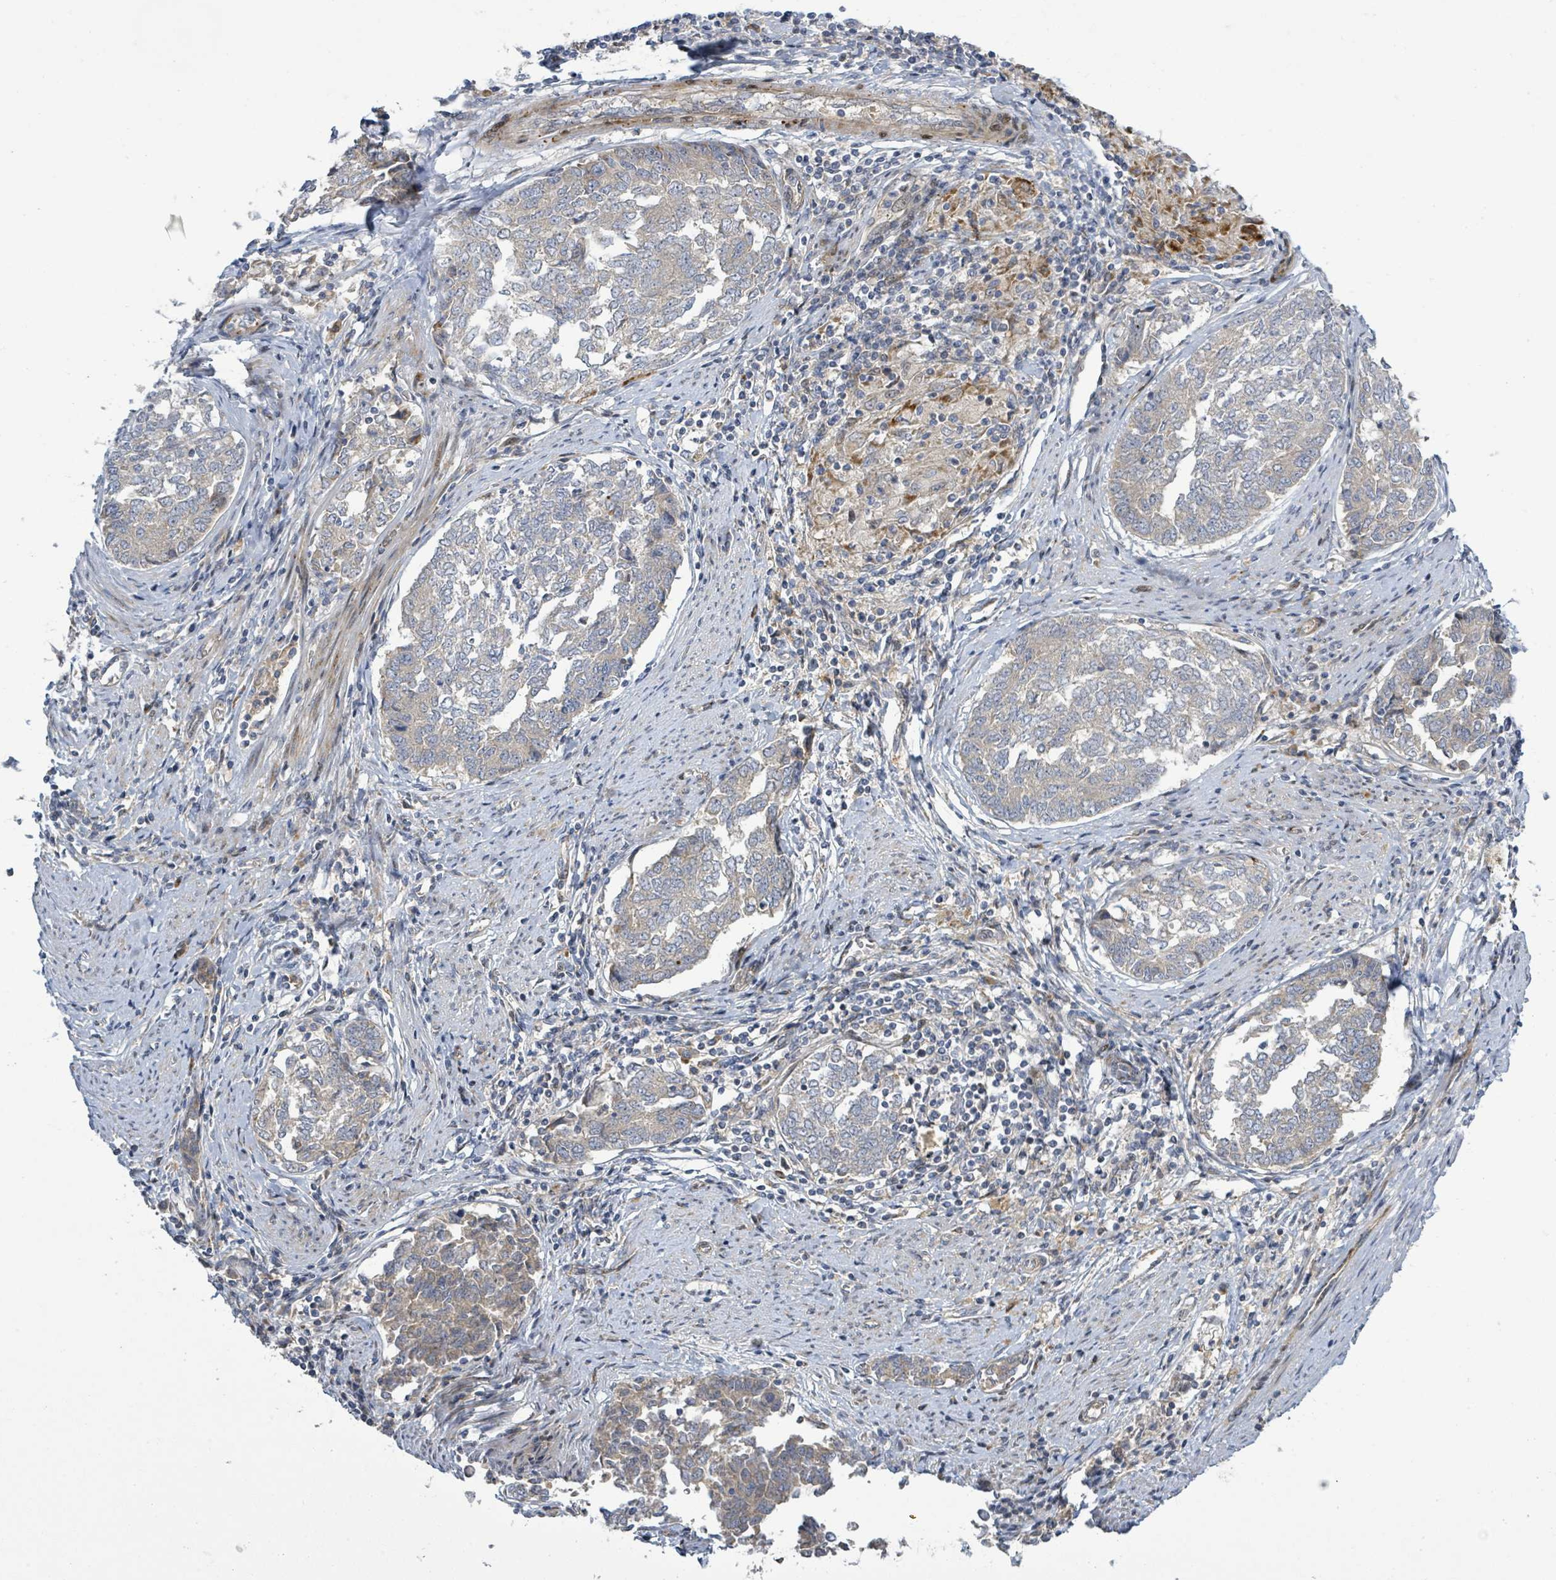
{"staining": {"intensity": "weak", "quantity": ">75%", "location": "cytoplasmic/membranous"}, "tissue": "endometrial cancer", "cell_type": "Tumor cells", "image_type": "cancer", "snomed": [{"axis": "morphology", "description": "Adenocarcinoma, NOS"}, {"axis": "topography", "description": "Endometrium"}], "caption": "Immunohistochemical staining of human adenocarcinoma (endometrial) demonstrates weak cytoplasmic/membranous protein staining in approximately >75% of tumor cells.", "gene": "CFAP210", "patient": {"sex": "female", "age": 80}}